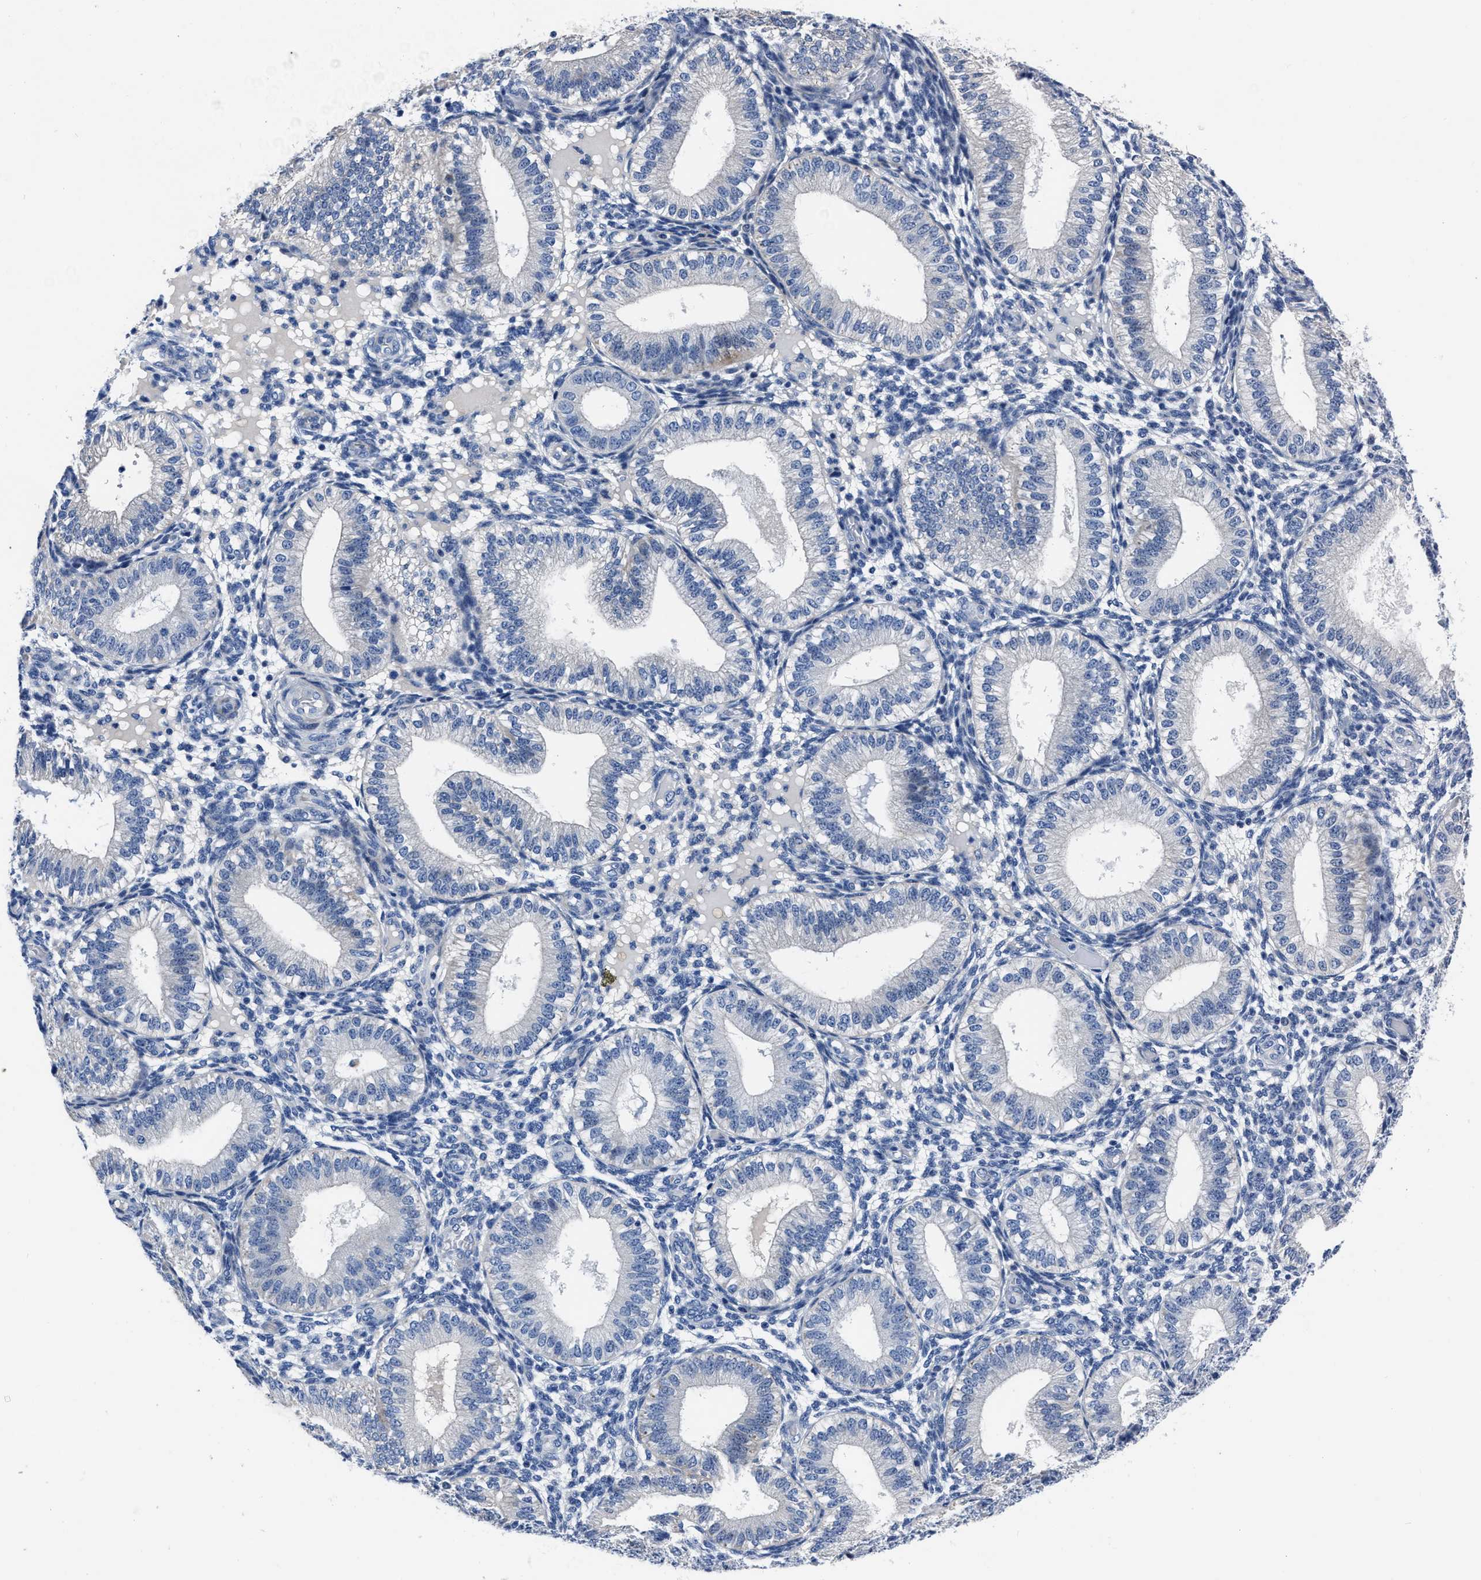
{"staining": {"intensity": "negative", "quantity": "none", "location": "none"}, "tissue": "endometrium", "cell_type": "Cells in endometrial stroma", "image_type": "normal", "snomed": [{"axis": "morphology", "description": "Normal tissue, NOS"}, {"axis": "topography", "description": "Endometrium"}], "caption": "Endometrium stained for a protein using immunohistochemistry demonstrates no expression cells in endometrial stroma.", "gene": "MOV10L1", "patient": {"sex": "female", "age": 39}}